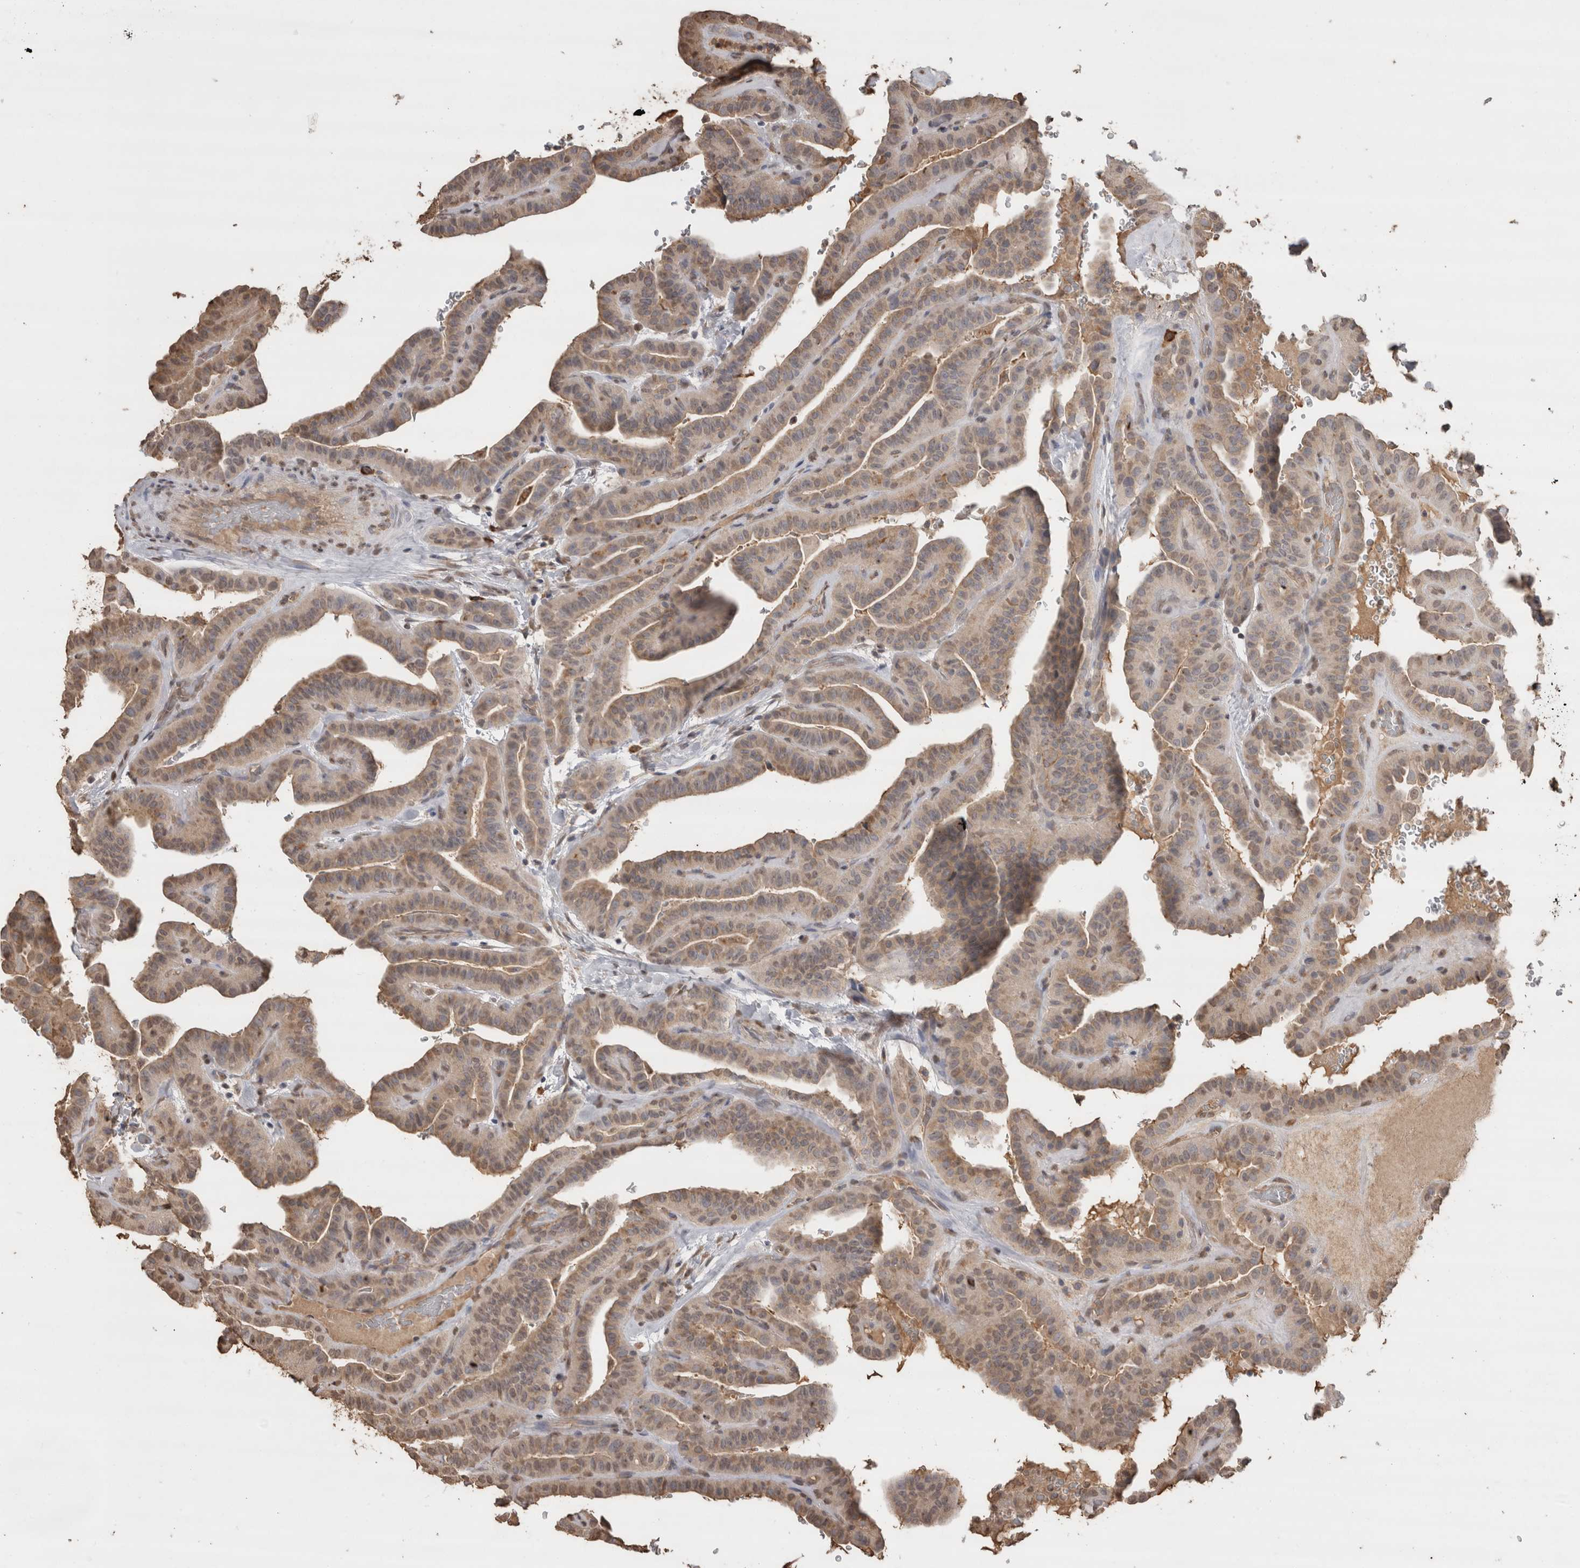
{"staining": {"intensity": "moderate", "quantity": "25%-75%", "location": "cytoplasmic/membranous,nuclear"}, "tissue": "thyroid cancer", "cell_type": "Tumor cells", "image_type": "cancer", "snomed": [{"axis": "morphology", "description": "Papillary adenocarcinoma, NOS"}, {"axis": "topography", "description": "Thyroid gland"}], "caption": "Moderate cytoplasmic/membranous and nuclear expression for a protein is present in approximately 25%-75% of tumor cells of thyroid cancer using immunohistochemistry (IHC).", "gene": "CRELD2", "patient": {"sex": "male", "age": 77}}